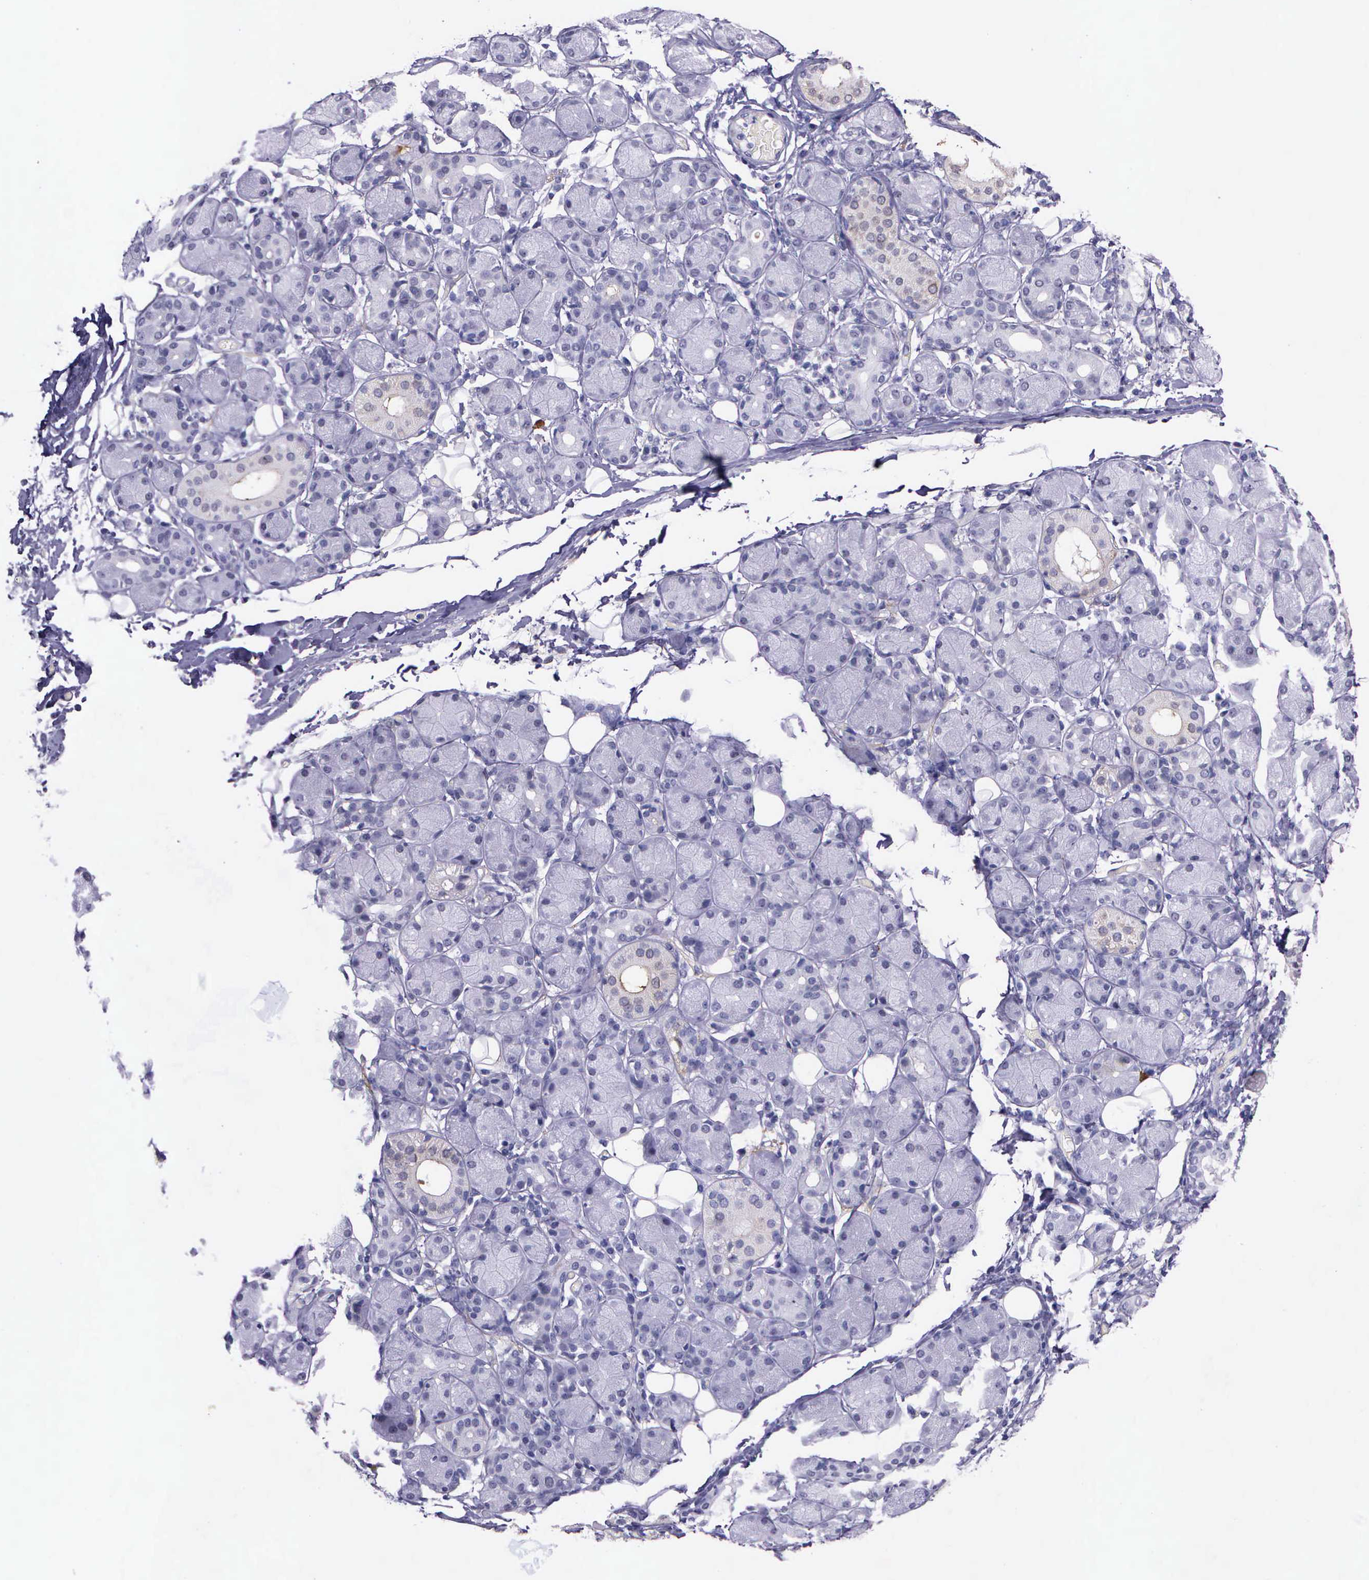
{"staining": {"intensity": "weak", "quantity": "<25%", "location": "cytoplasmic/membranous"}, "tissue": "salivary gland", "cell_type": "Glandular cells", "image_type": "normal", "snomed": [{"axis": "morphology", "description": "Normal tissue, NOS"}, {"axis": "topography", "description": "Salivary gland"}, {"axis": "topography", "description": "Peripheral nerve tissue"}], "caption": "Immunohistochemical staining of normal salivary gland demonstrates no significant expression in glandular cells. (DAB immunohistochemistry, high magnification).", "gene": "AHNAK2", "patient": {"sex": "male", "age": 62}}